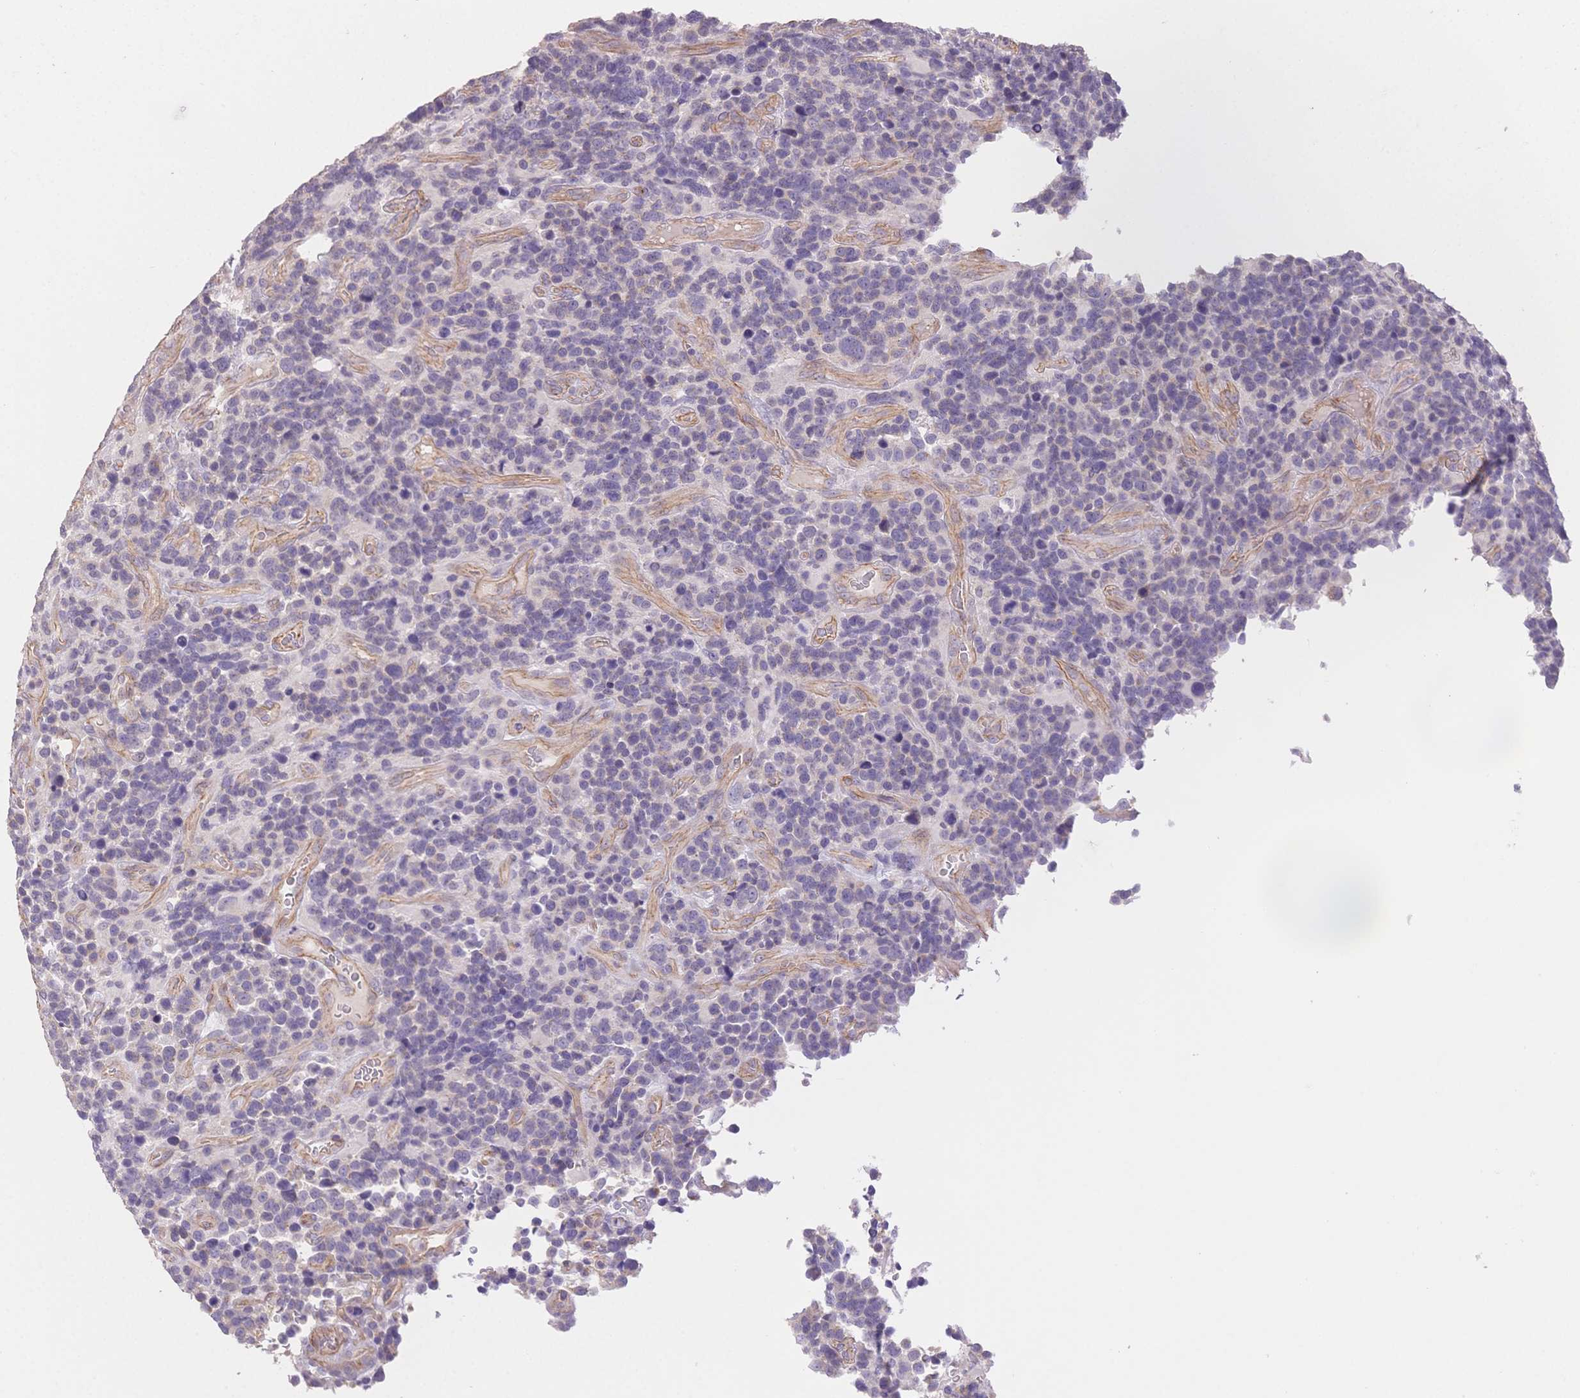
{"staining": {"intensity": "negative", "quantity": "none", "location": "none"}, "tissue": "glioma", "cell_type": "Tumor cells", "image_type": "cancer", "snomed": [{"axis": "morphology", "description": "Glioma, malignant, High grade"}, {"axis": "topography", "description": "Brain"}], "caption": "DAB immunohistochemical staining of human glioma displays no significant staining in tumor cells. (Brightfield microscopy of DAB IHC at high magnification).", "gene": "SUV39H2", "patient": {"sex": "male", "age": 33}}